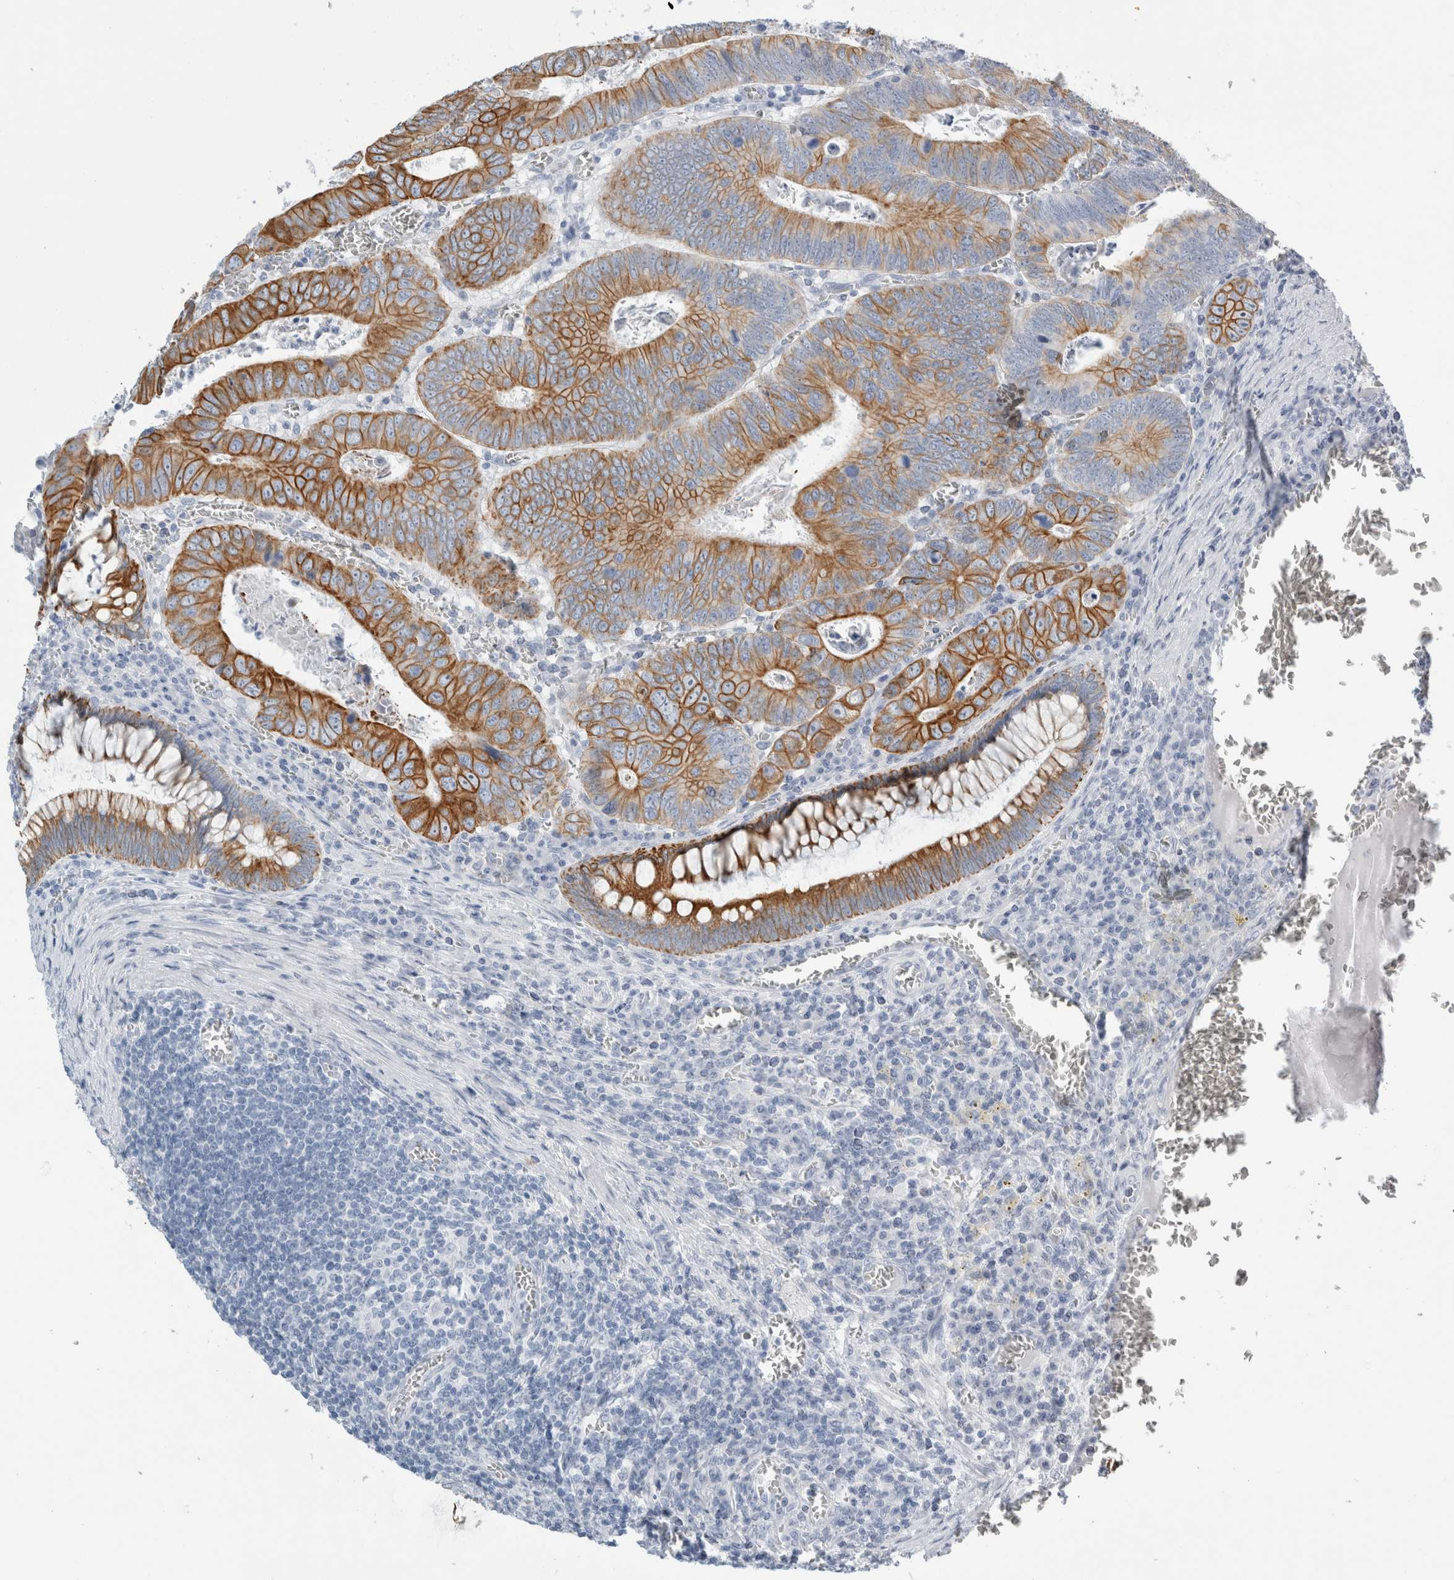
{"staining": {"intensity": "strong", "quantity": "25%-75%", "location": "cytoplasmic/membranous"}, "tissue": "colorectal cancer", "cell_type": "Tumor cells", "image_type": "cancer", "snomed": [{"axis": "morphology", "description": "Inflammation, NOS"}, {"axis": "morphology", "description": "Adenocarcinoma, NOS"}, {"axis": "topography", "description": "Colon"}], "caption": "This photomicrograph reveals adenocarcinoma (colorectal) stained with immunohistochemistry (IHC) to label a protein in brown. The cytoplasmic/membranous of tumor cells show strong positivity for the protein. Nuclei are counter-stained blue.", "gene": "RPH3AL", "patient": {"sex": "male", "age": 72}}